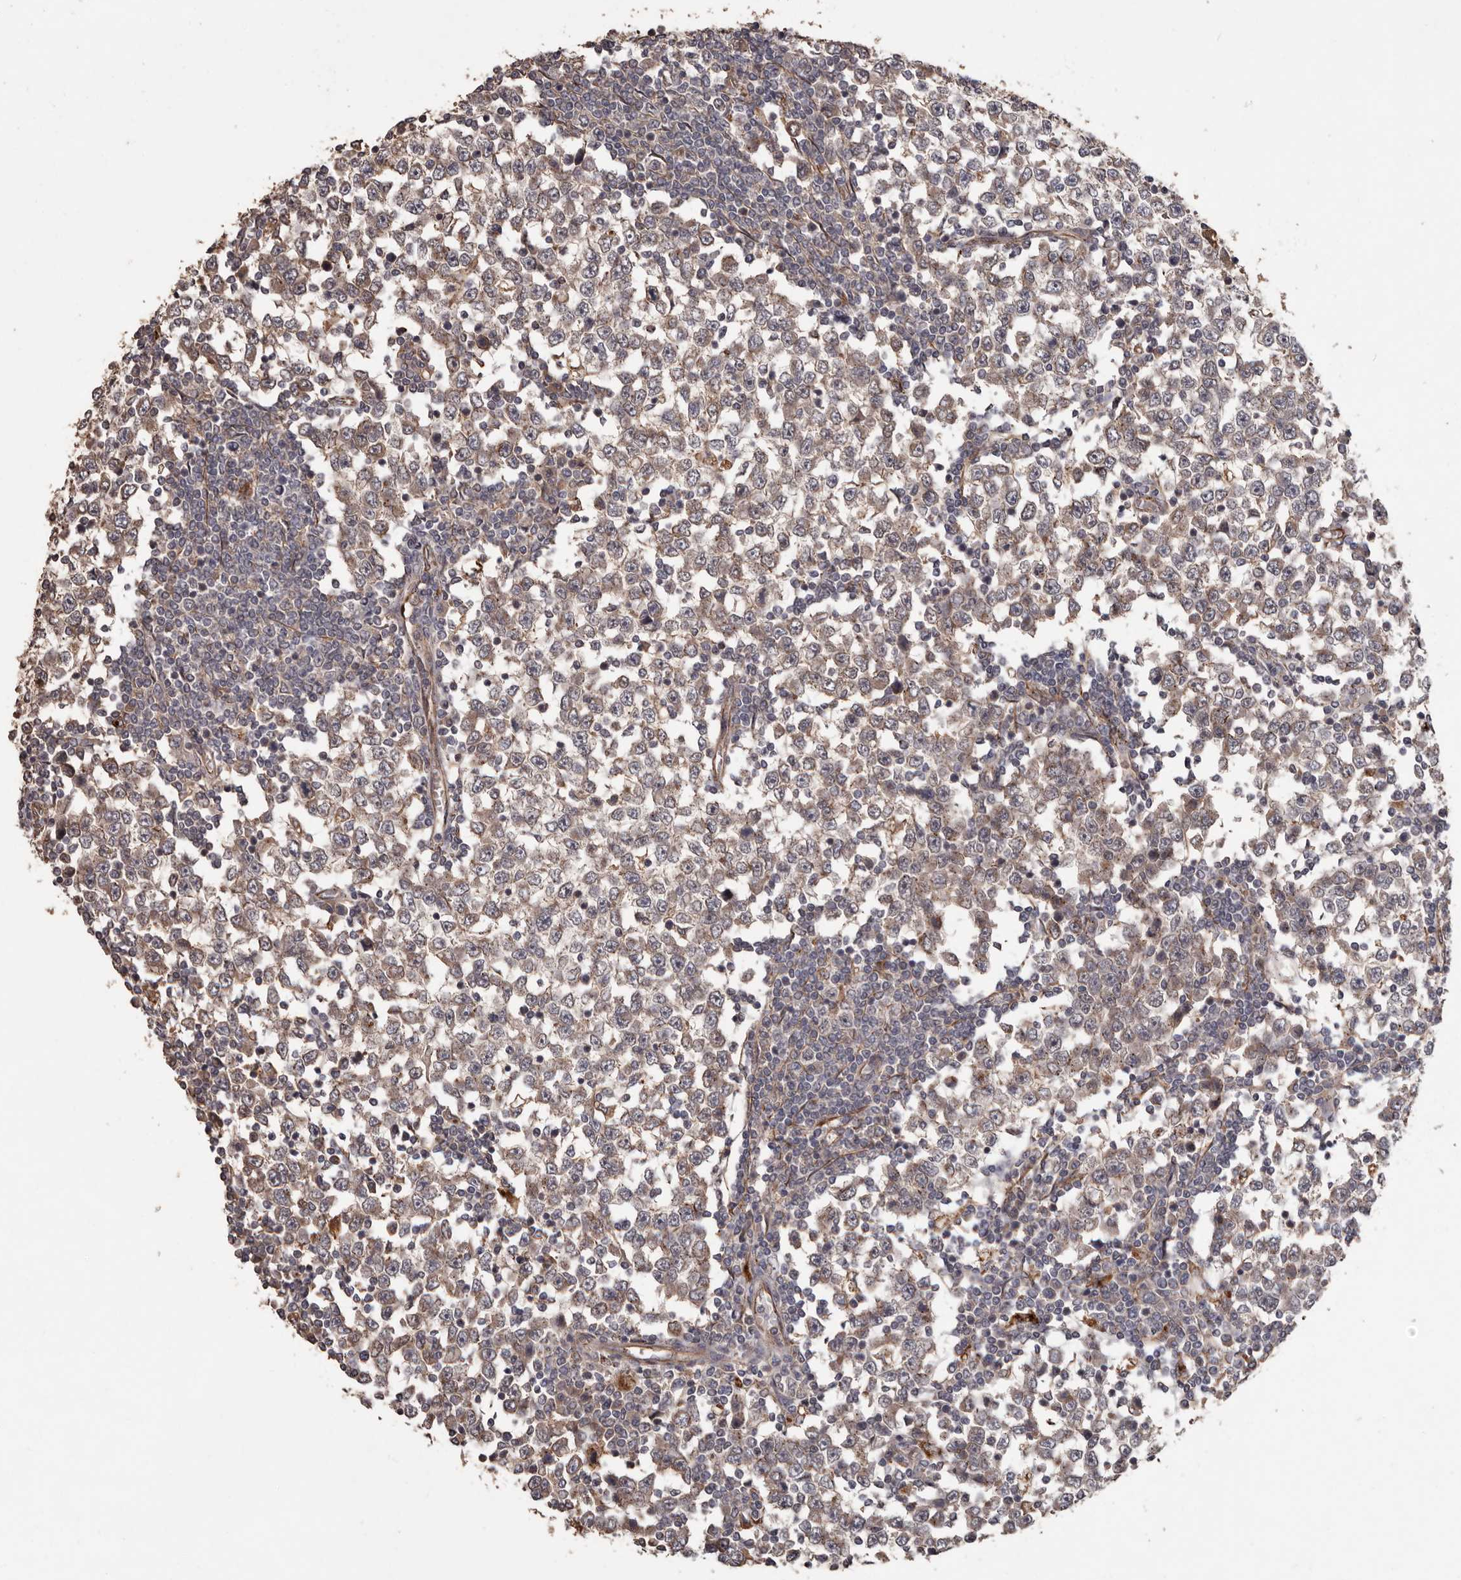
{"staining": {"intensity": "weak", "quantity": ">75%", "location": "cytoplasmic/membranous"}, "tissue": "testis cancer", "cell_type": "Tumor cells", "image_type": "cancer", "snomed": [{"axis": "morphology", "description": "Seminoma, NOS"}, {"axis": "topography", "description": "Testis"}], "caption": "Testis cancer (seminoma) tissue shows weak cytoplasmic/membranous positivity in about >75% of tumor cells", "gene": "BRAT1", "patient": {"sex": "male", "age": 65}}